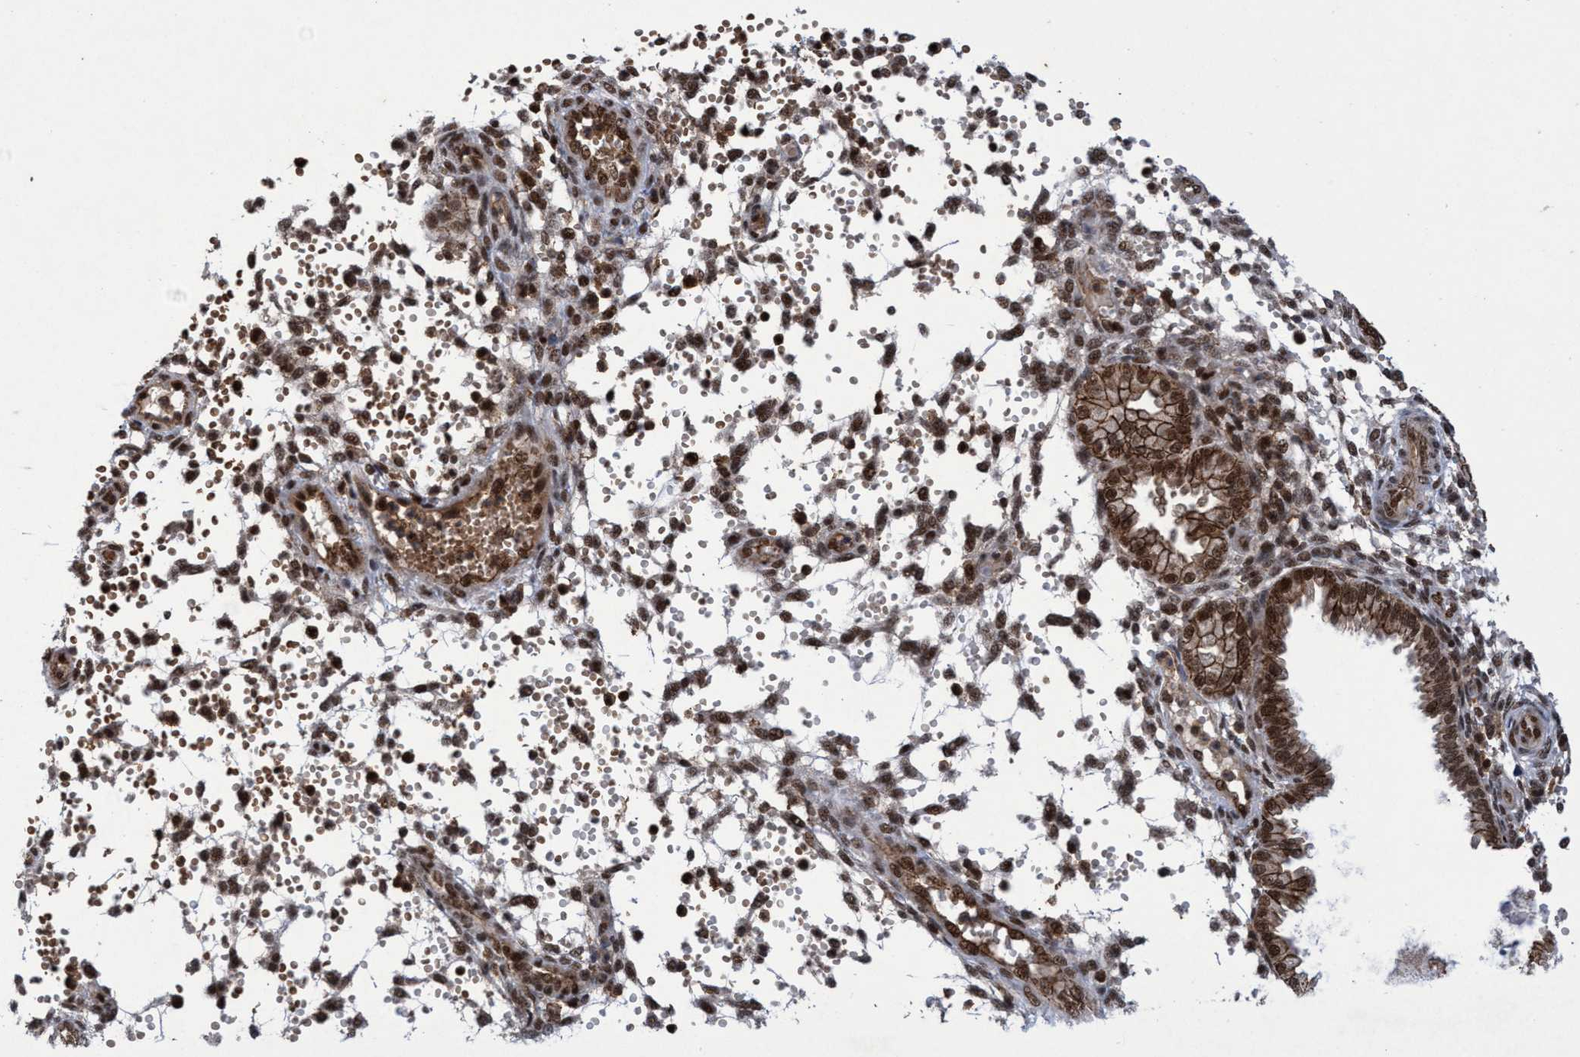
{"staining": {"intensity": "moderate", "quantity": "25%-75%", "location": "nuclear"}, "tissue": "endometrium", "cell_type": "Cells in endometrial stroma", "image_type": "normal", "snomed": [{"axis": "morphology", "description": "Normal tissue, NOS"}, {"axis": "topography", "description": "Endometrium"}], "caption": "IHC of normal endometrium reveals medium levels of moderate nuclear staining in approximately 25%-75% of cells in endometrial stroma. The staining was performed using DAB to visualize the protein expression in brown, while the nuclei were stained in blue with hematoxylin (Magnification: 20x).", "gene": "GTF2F1", "patient": {"sex": "female", "age": 33}}